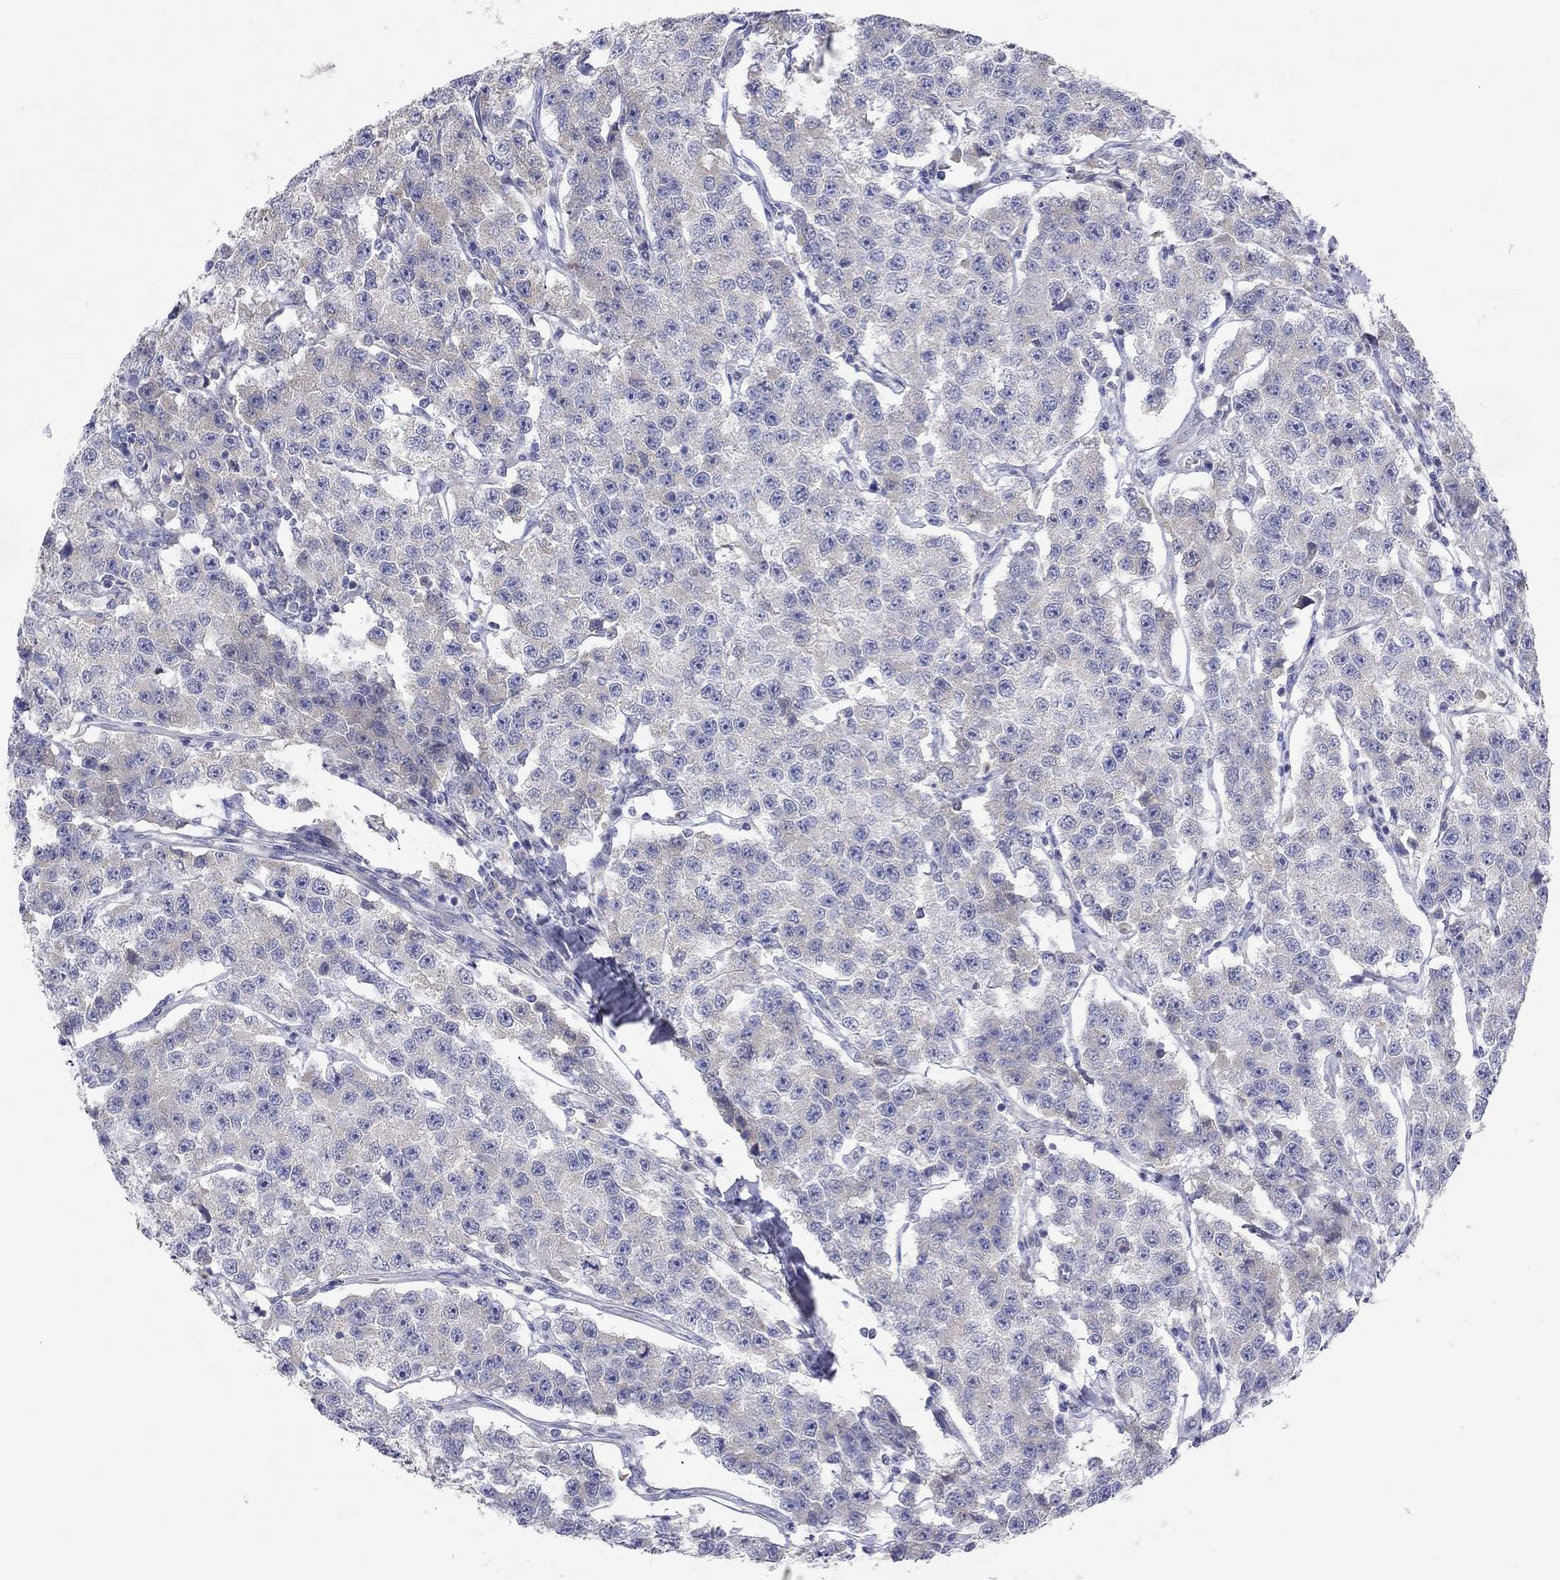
{"staining": {"intensity": "negative", "quantity": "none", "location": "none"}, "tissue": "testis cancer", "cell_type": "Tumor cells", "image_type": "cancer", "snomed": [{"axis": "morphology", "description": "Seminoma, NOS"}, {"axis": "topography", "description": "Testis"}], "caption": "Immunohistochemical staining of human testis seminoma exhibits no significant positivity in tumor cells. (DAB (3,3'-diaminobenzidine) IHC, high magnification).", "gene": "RCAN1", "patient": {"sex": "male", "age": 59}}